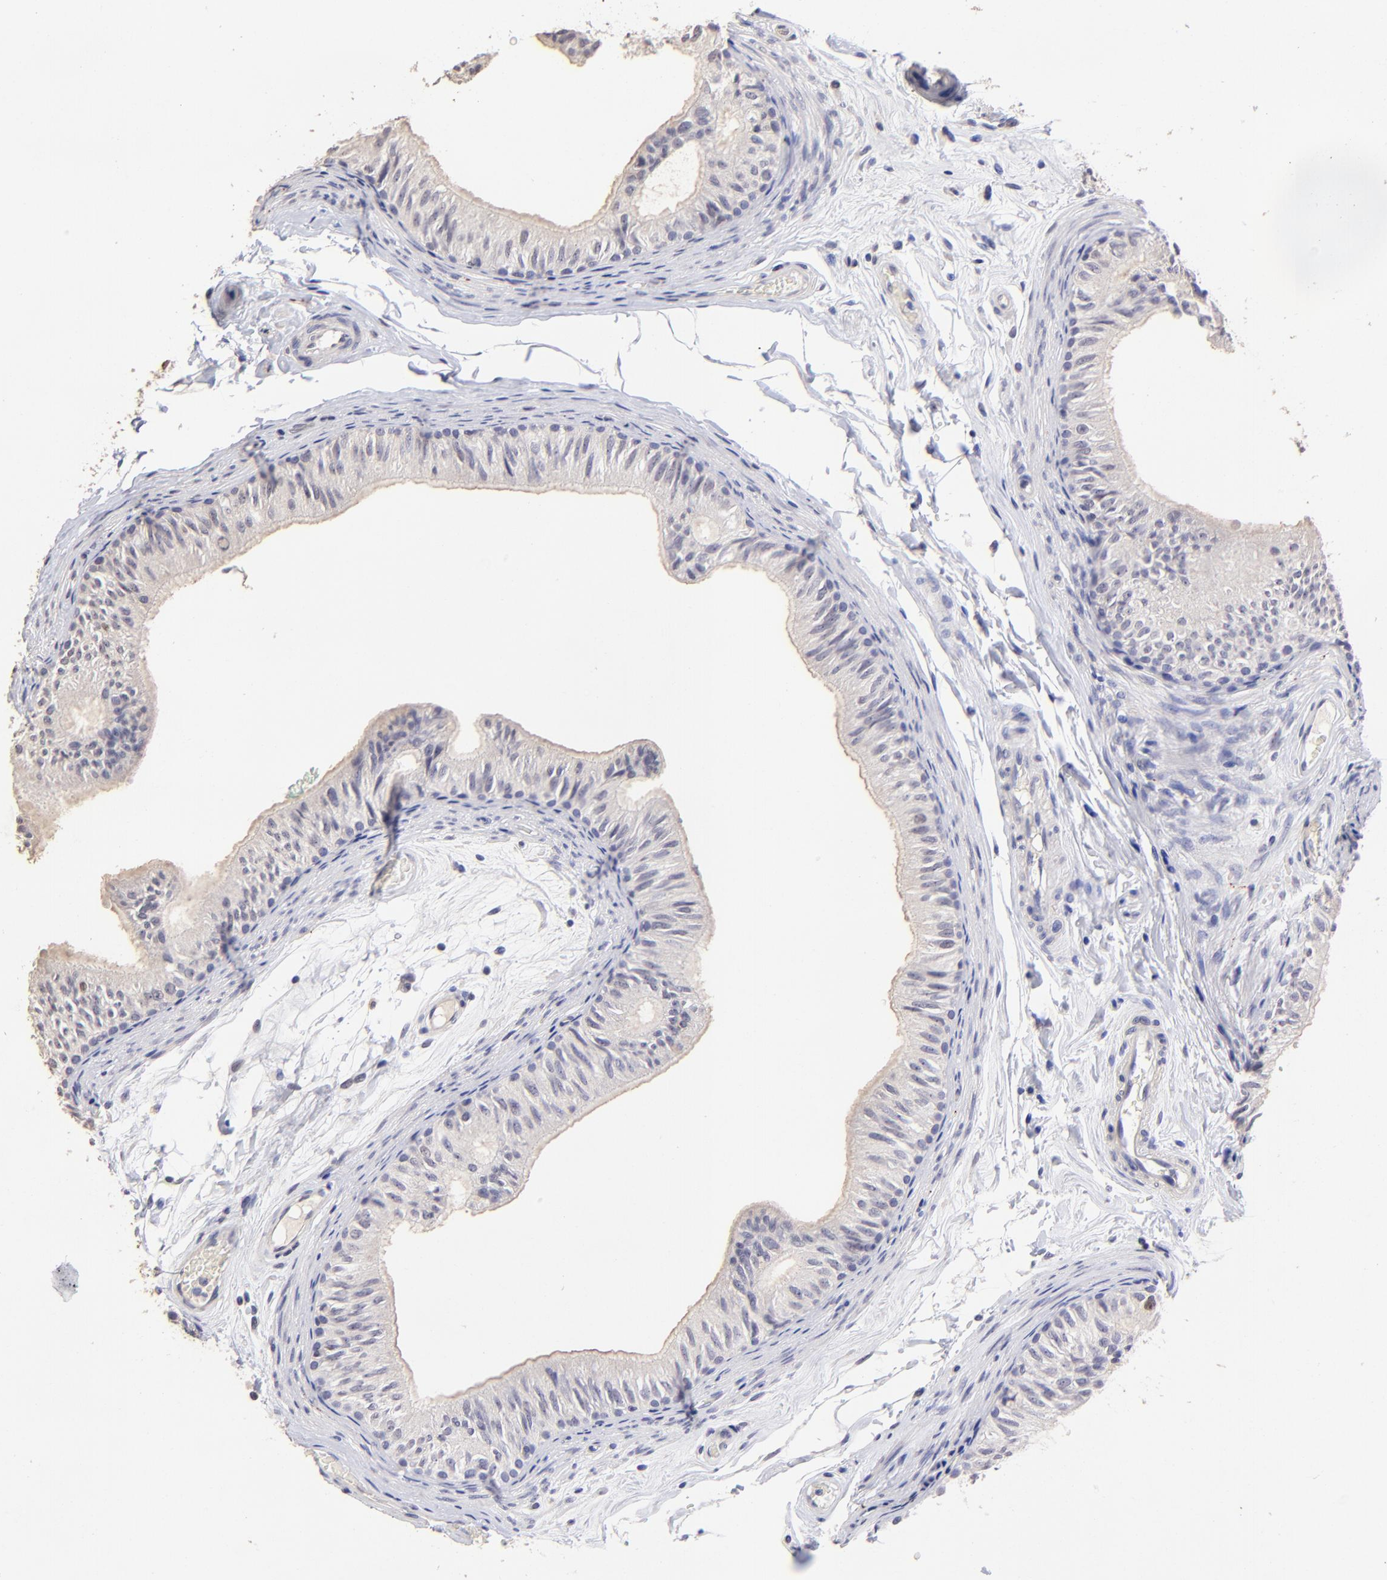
{"staining": {"intensity": "weak", "quantity": ">75%", "location": "cytoplasmic/membranous"}, "tissue": "epididymis", "cell_type": "Glandular cells", "image_type": "normal", "snomed": [{"axis": "morphology", "description": "Normal tissue, NOS"}, {"axis": "topography", "description": "Testis"}, {"axis": "topography", "description": "Epididymis"}], "caption": "IHC image of unremarkable epididymis: epididymis stained using IHC reveals low levels of weak protein expression localized specifically in the cytoplasmic/membranous of glandular cells, appearing as a cytoplasmic/membranous brown color.", "gene": "DNMT1", "patient": {"sex": "male", "age": 36}}